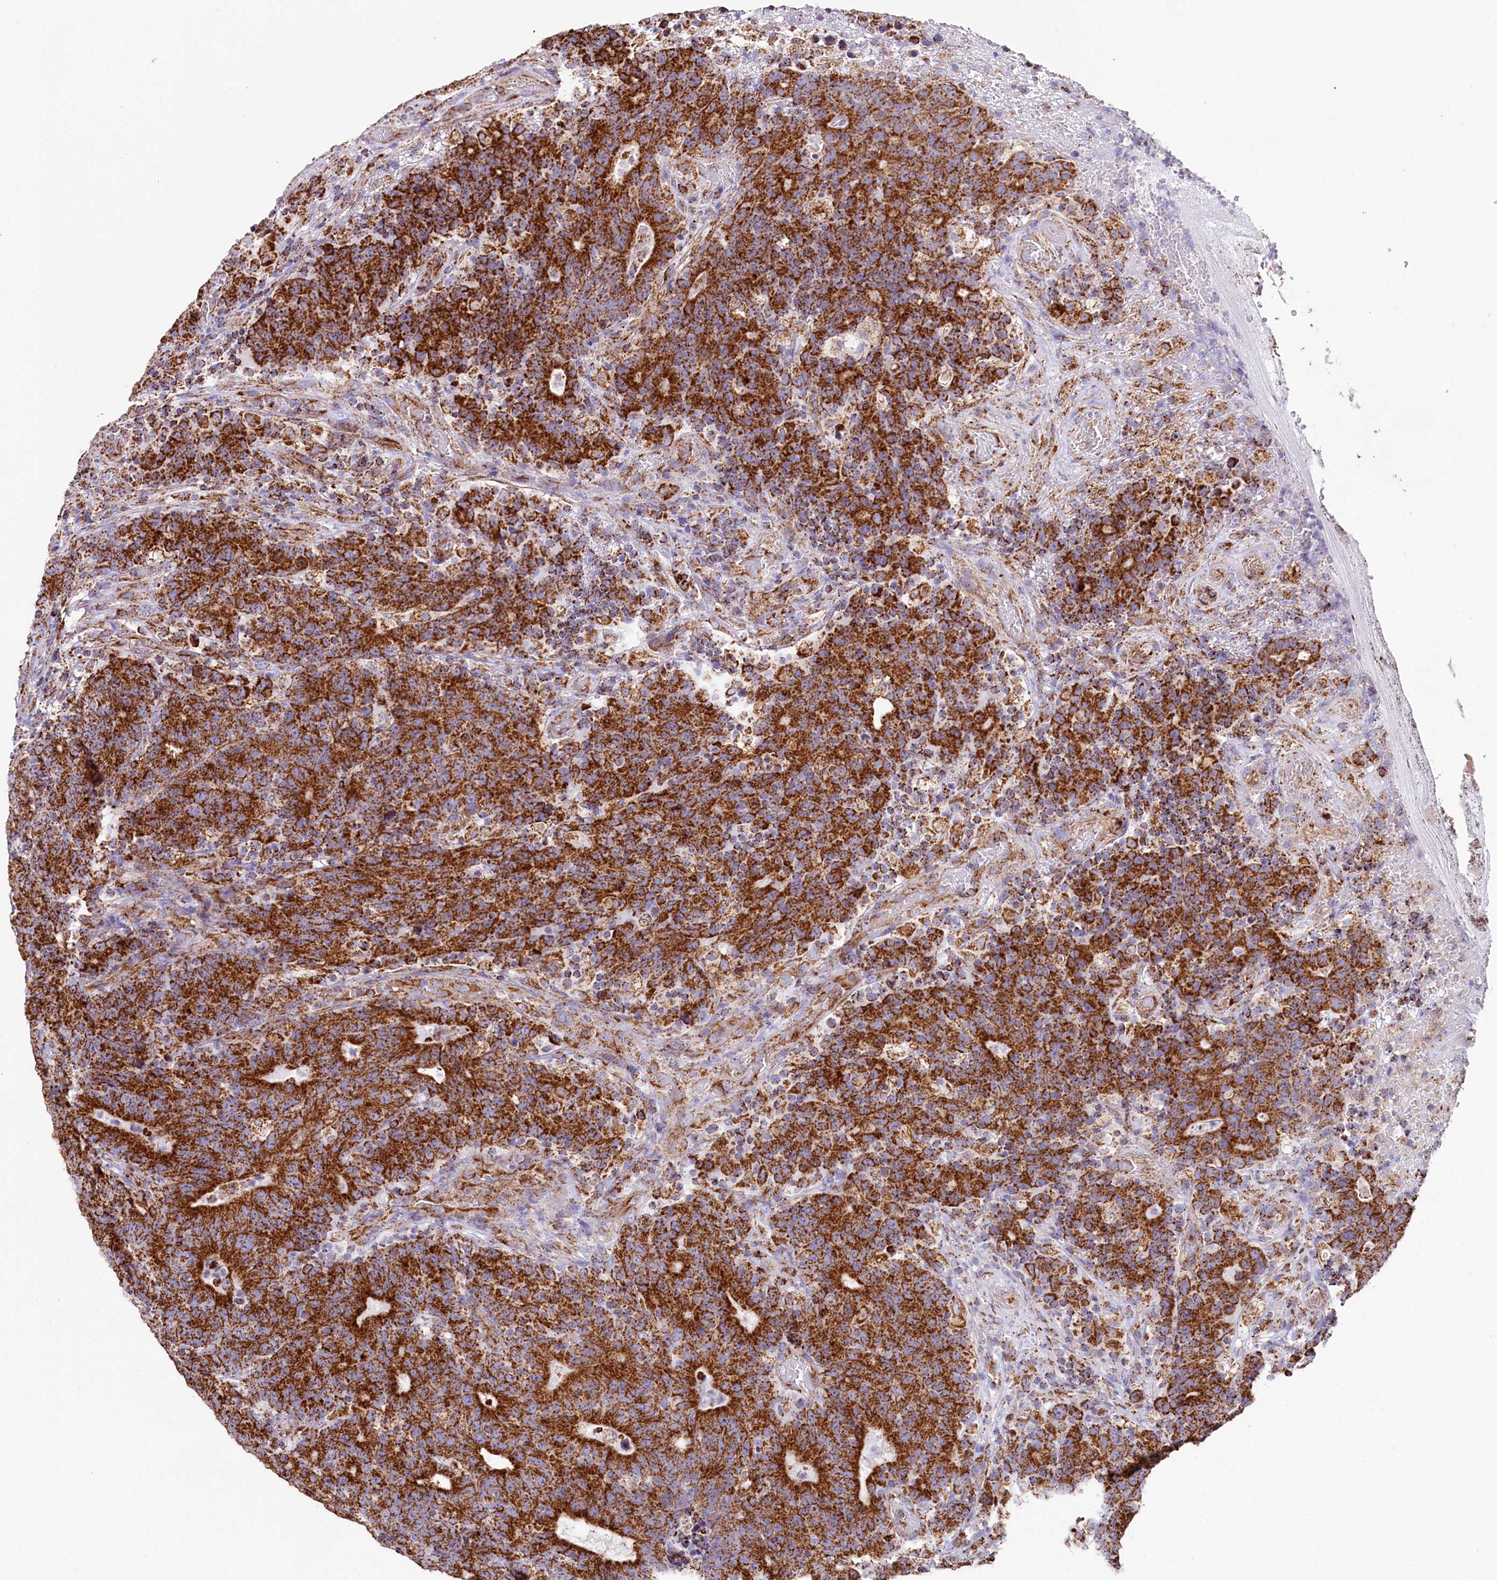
{"staining": {"intensity": "strong", "quantity": ">75%", "location": "cytoplasmic/membranous"}, "tissue": "colorectal cancer", "cell_type": "Tumor cells", "image_type": "cancer", "snomed": [{"axis": "morphology", "description": "Adenocarcinoma, NOS"}, {"axis": "topography", "description": "Colon"}], "caption": "High-power microscopy captured an IHC image of colorectal cancer, revealing strong cytoplasmic/membranous positivity in approximately >75% of tumor cells.", "gene": "APLP2", "patient": {"sex": "female", "age": 75}}